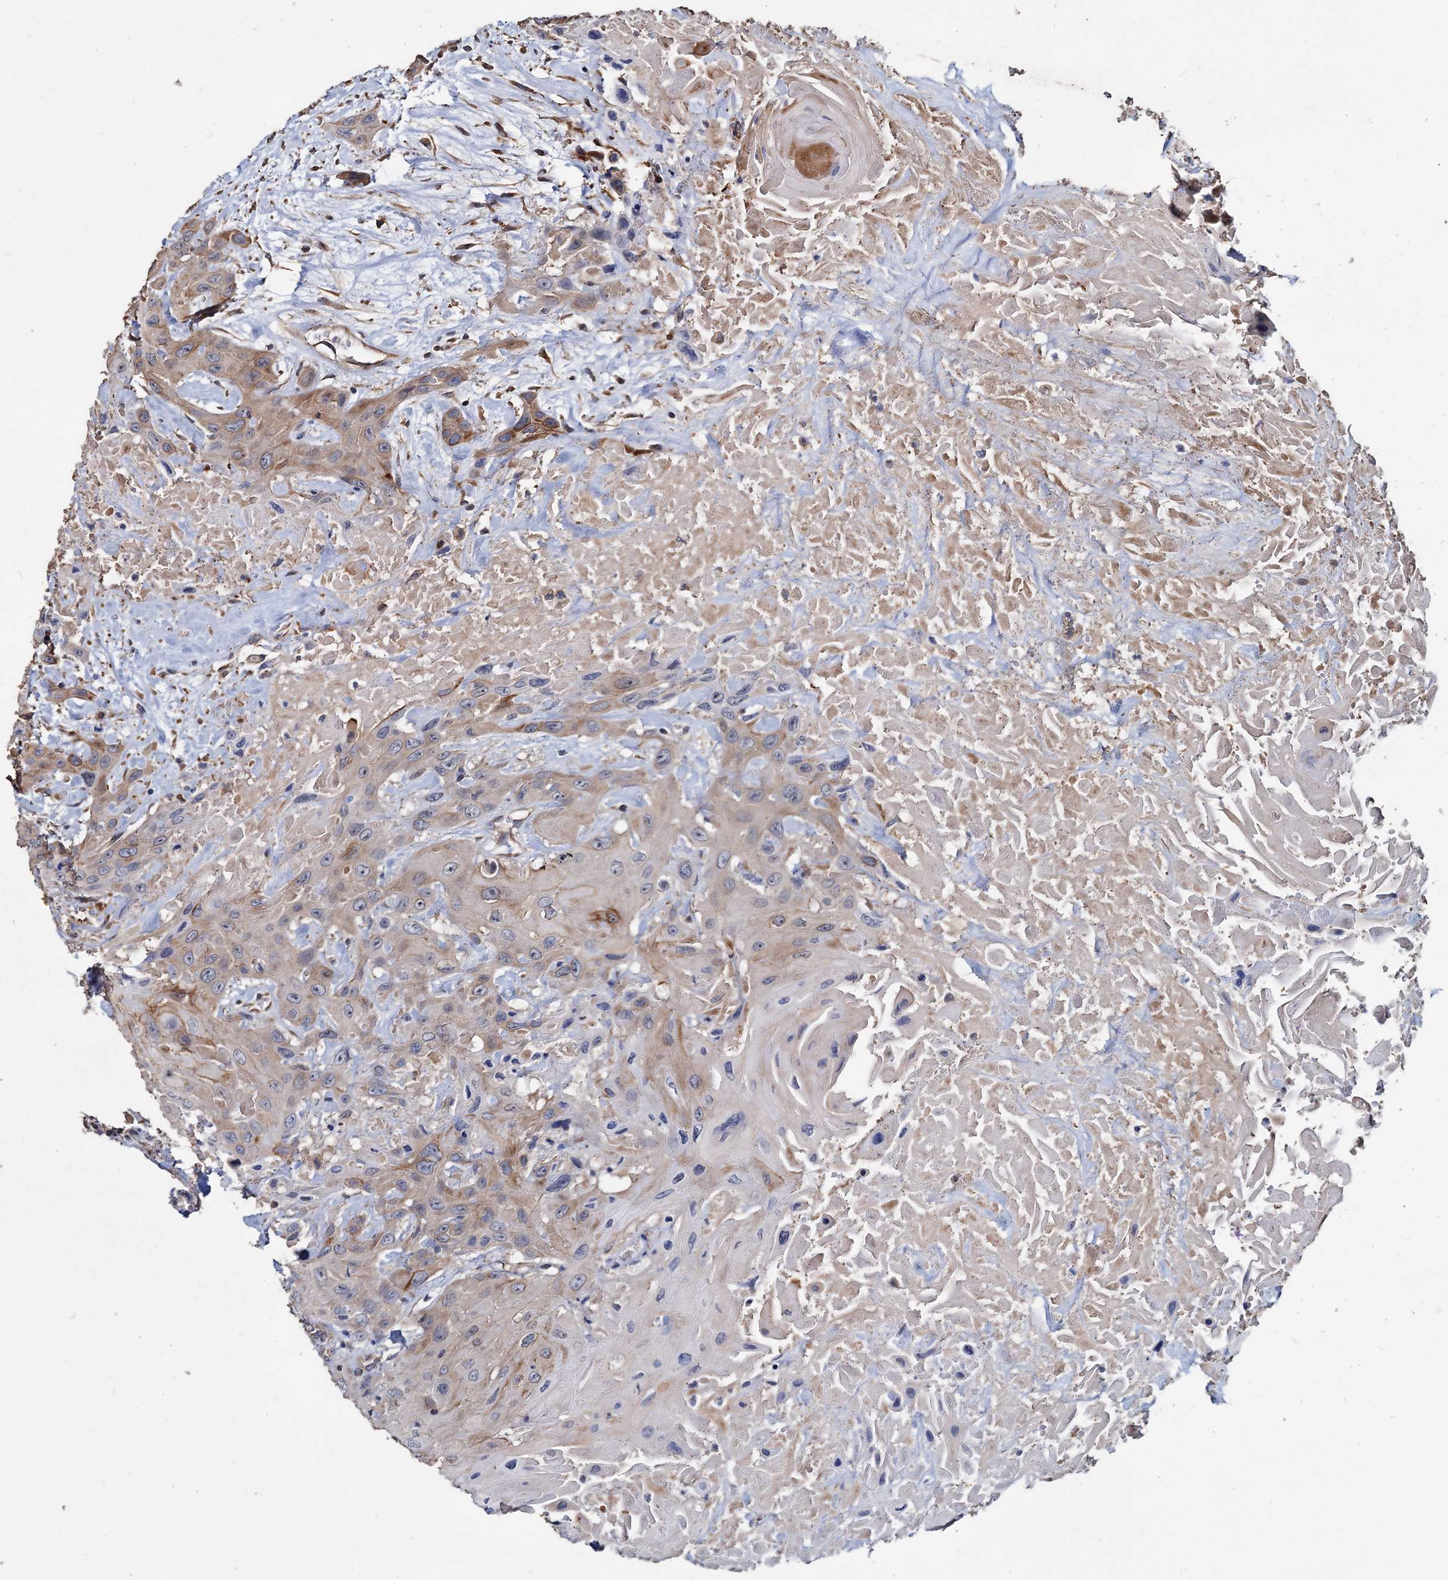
{"staining": {"intensity": "weak", "quantity": "25%-75%", "location": "cytoplasmic/membranous"}, "tissue": "head and neck cancer", "cell_type": "Tumor cells", "image_type": "cancer", "snomed": [{"axis": "morphology", "description": "Squamous cell carcinoma, NOS"}, {"axis": "topography", "description": "Head-Neck"}], "caption": "This image reveals immunohistochemistry (IHC) staining of head and neck cancer, with low weak cytoplasmic/membranous expression in approximately 25%-75% of tumor cells.", "gene": "DEPDC4", "patient": {"sex": "male", "age": 81}}